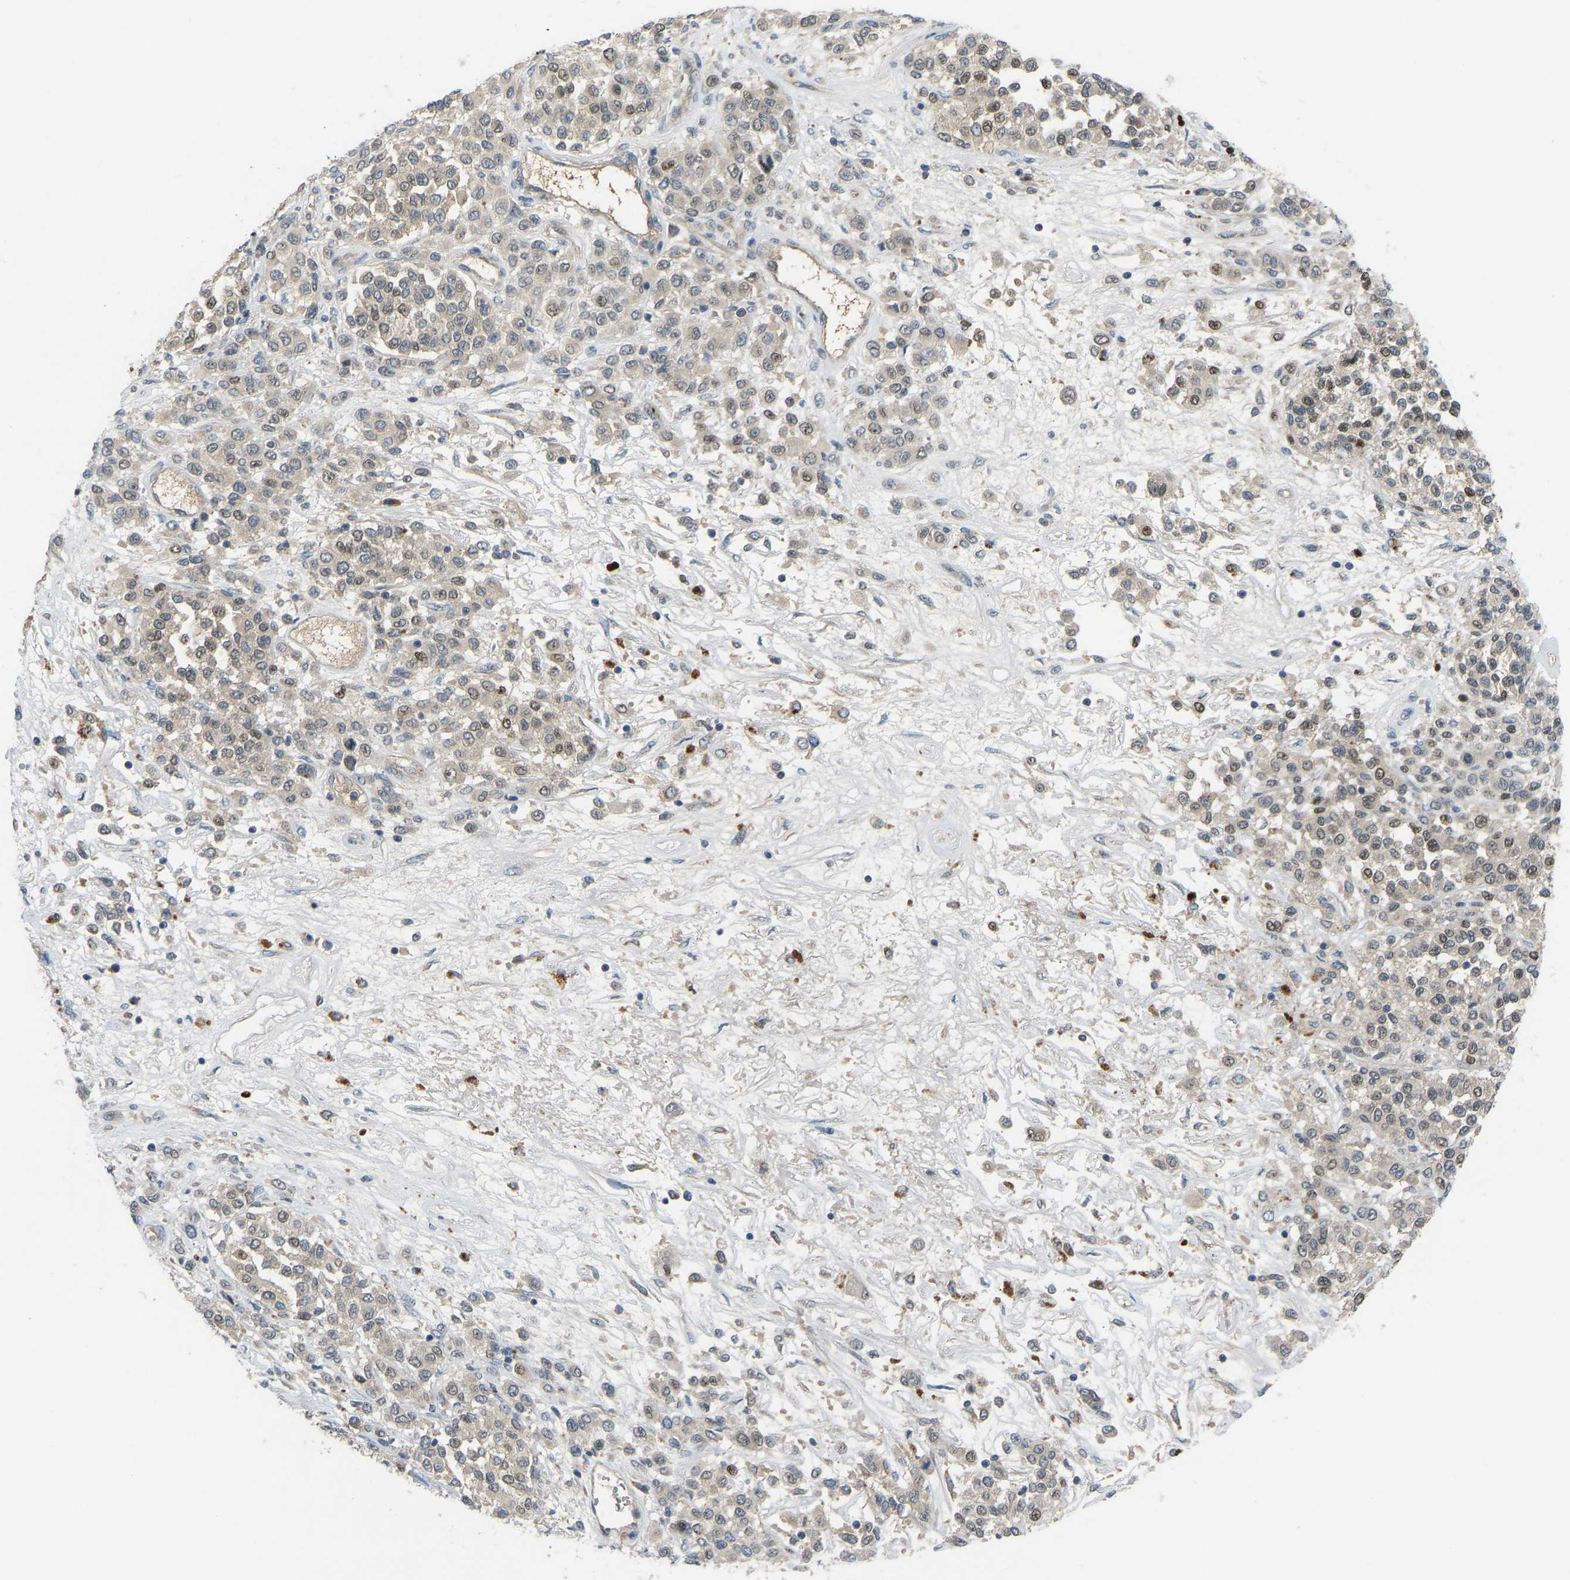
{"staining": {"intensity": "weak", "quantity": "<25%", "location": "nuclear"}, "tissue": "melanoma", "cell_type": "Tumor cells", "image_type": "cancer", "snomed": [{"axis": "morphology", "description": "Malignant melanoma, Metastatic site"}, {"axis": "topography", "description": "Pancreas"}], "caption": "The IHC micrograph has no significant expression in tumor cells of melanoma tissue.", "gene": "ZNF251", "patient": {"sex": "female", "age": 30}}